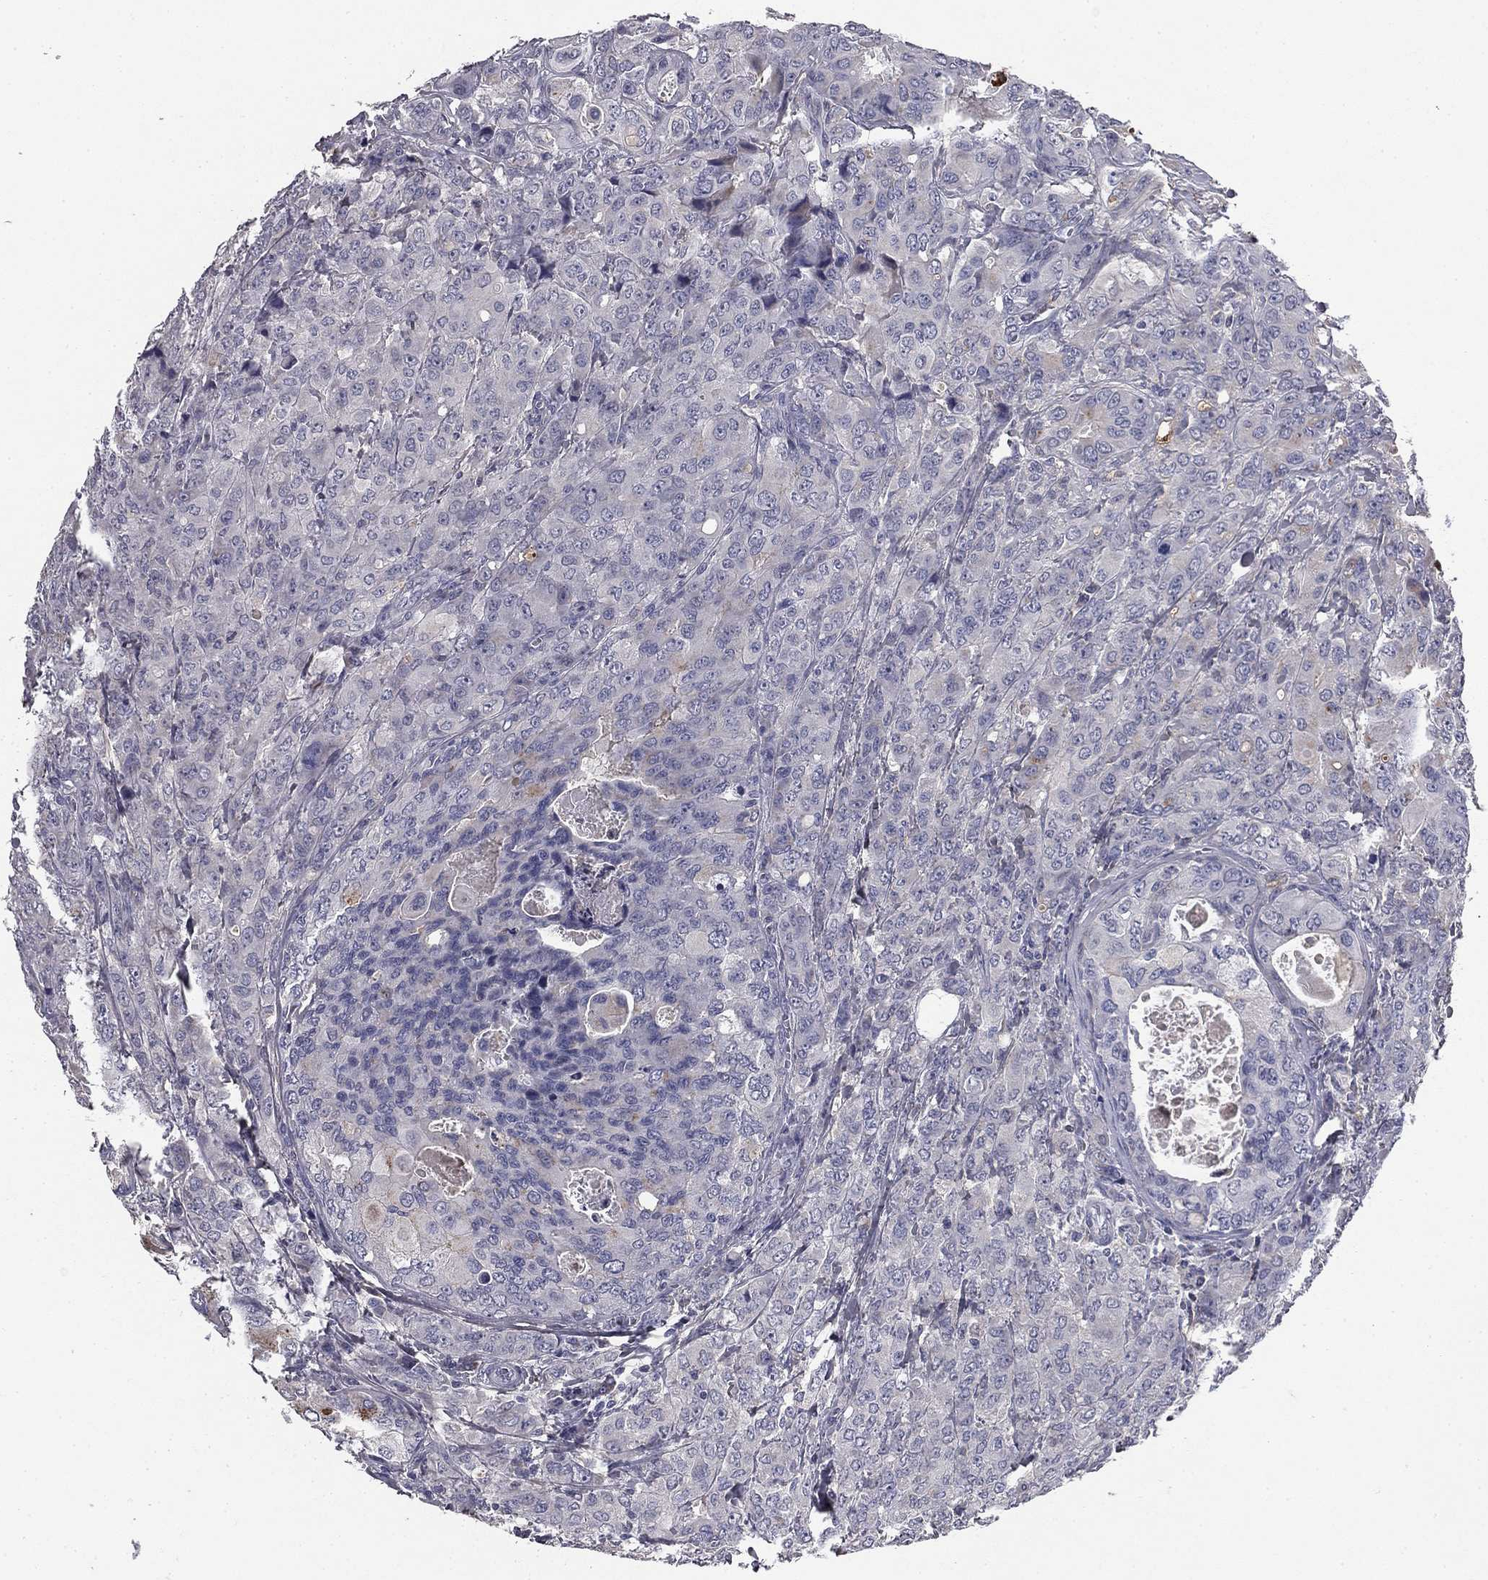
{"staining": {"intensity": "negative", "quantity": "none", "location": "none"}, "tissue": "breast cancer", "cell_type": "Tumor cells", "image_type": "cancer", "snomed": [{"axis": "morphology", "description": "Duct carcinoma"}, {"axis": "topography", "description": "Breast"}], "caption": "The histopathology image demonstrates no staining of tumor cells in intraductal carcinoma (breast). Brightfield microscopy of IHC stained with DAB (3,3'-diaminobenzidine) (brown) and hematoxylin (blue), captured at high magnification.", "gene": "COL2A1", "patient": {"sex": "female", "age": 43}}